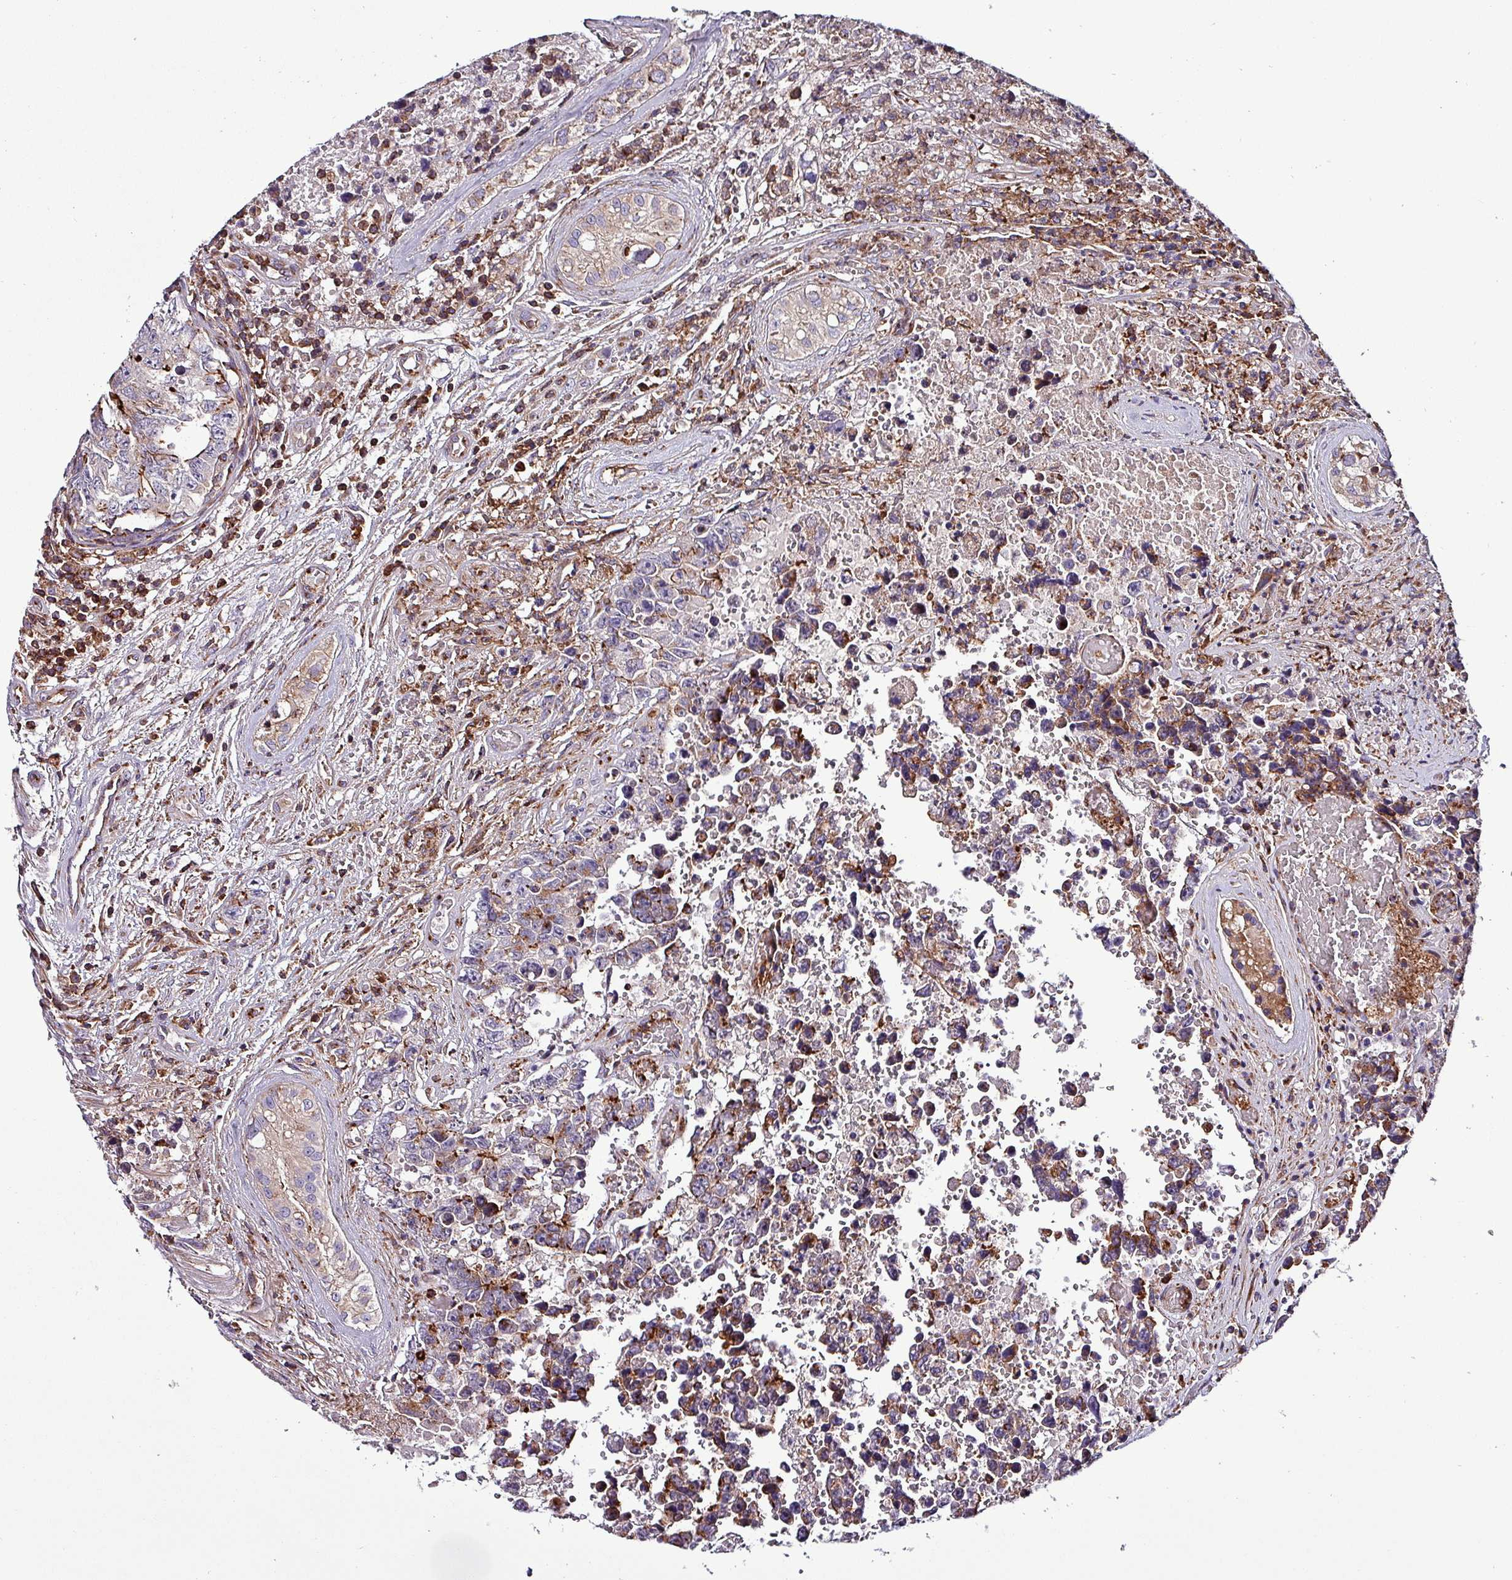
{"staining": {"intensity": "moderate", "quantity": "<25%", "location": "cytoplasmic/membranous"}, "tissue": "testis cancer", "cell_type": "Tumor cells", "image_type": "cancer", "snomed": [{"axis": "morphology", "description": "Normal tissue, NOS"}, {"axis": "morphology", "description": "Carcinoma, Embryonal, NOS"}, {"axis": "topography", "description": "Testis"}, {"axis": "topography", "description": "Epididymis"}], "caption": "A low amount of moderate cytoplasmic/membranous positivity is appreciated in approximately <25% of tumor cells in testis cancer tissue. The protein of interest is shown in brown color, while the nuclei are stained blue.", "gene": "VAMP4", "patient": {"sex": "male", "age": 25}}